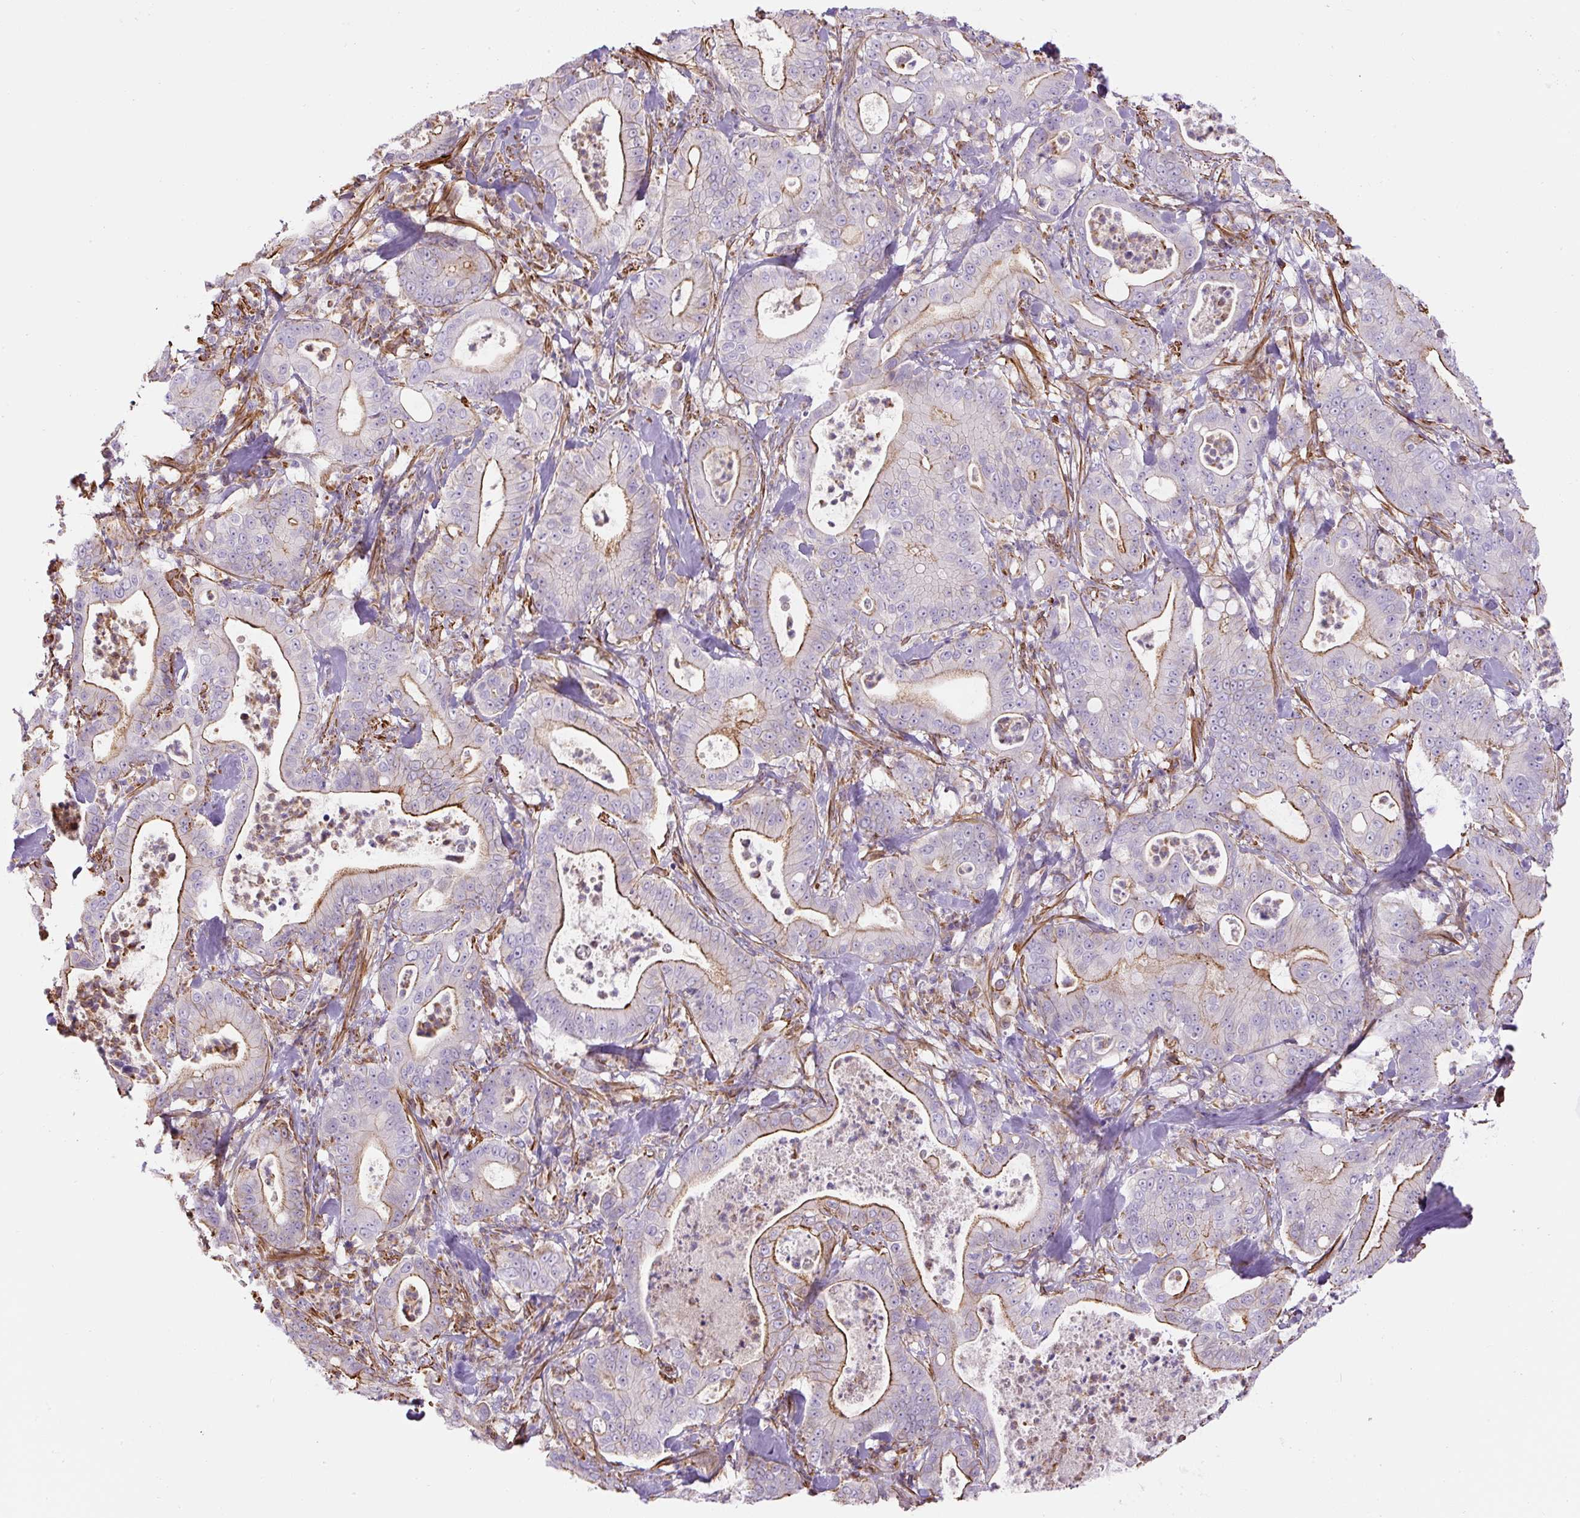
{"staining": {"intensity": "moderate", "quantity": "<25%", "location": "cytoplasmic/membranous"}, "tissue": "pancreatic cancer", "cell_type": "Tumor cells", "image_type": "cancer", "snomed": [{"axis": "morphology", "description": "Adenocarcinoma, NOS"}, {"axis": "topography", "description": "Pancreas"}], "caption": "Immunohistochemistry of pancreatic cancer (adenocarcinoma) displays low levels of moderate cytoplasmic/membranous positivity in approximately <25% of tumor cells.", "gene": "B3GALT5", "patient": {"sex": "male", "age": 71}}